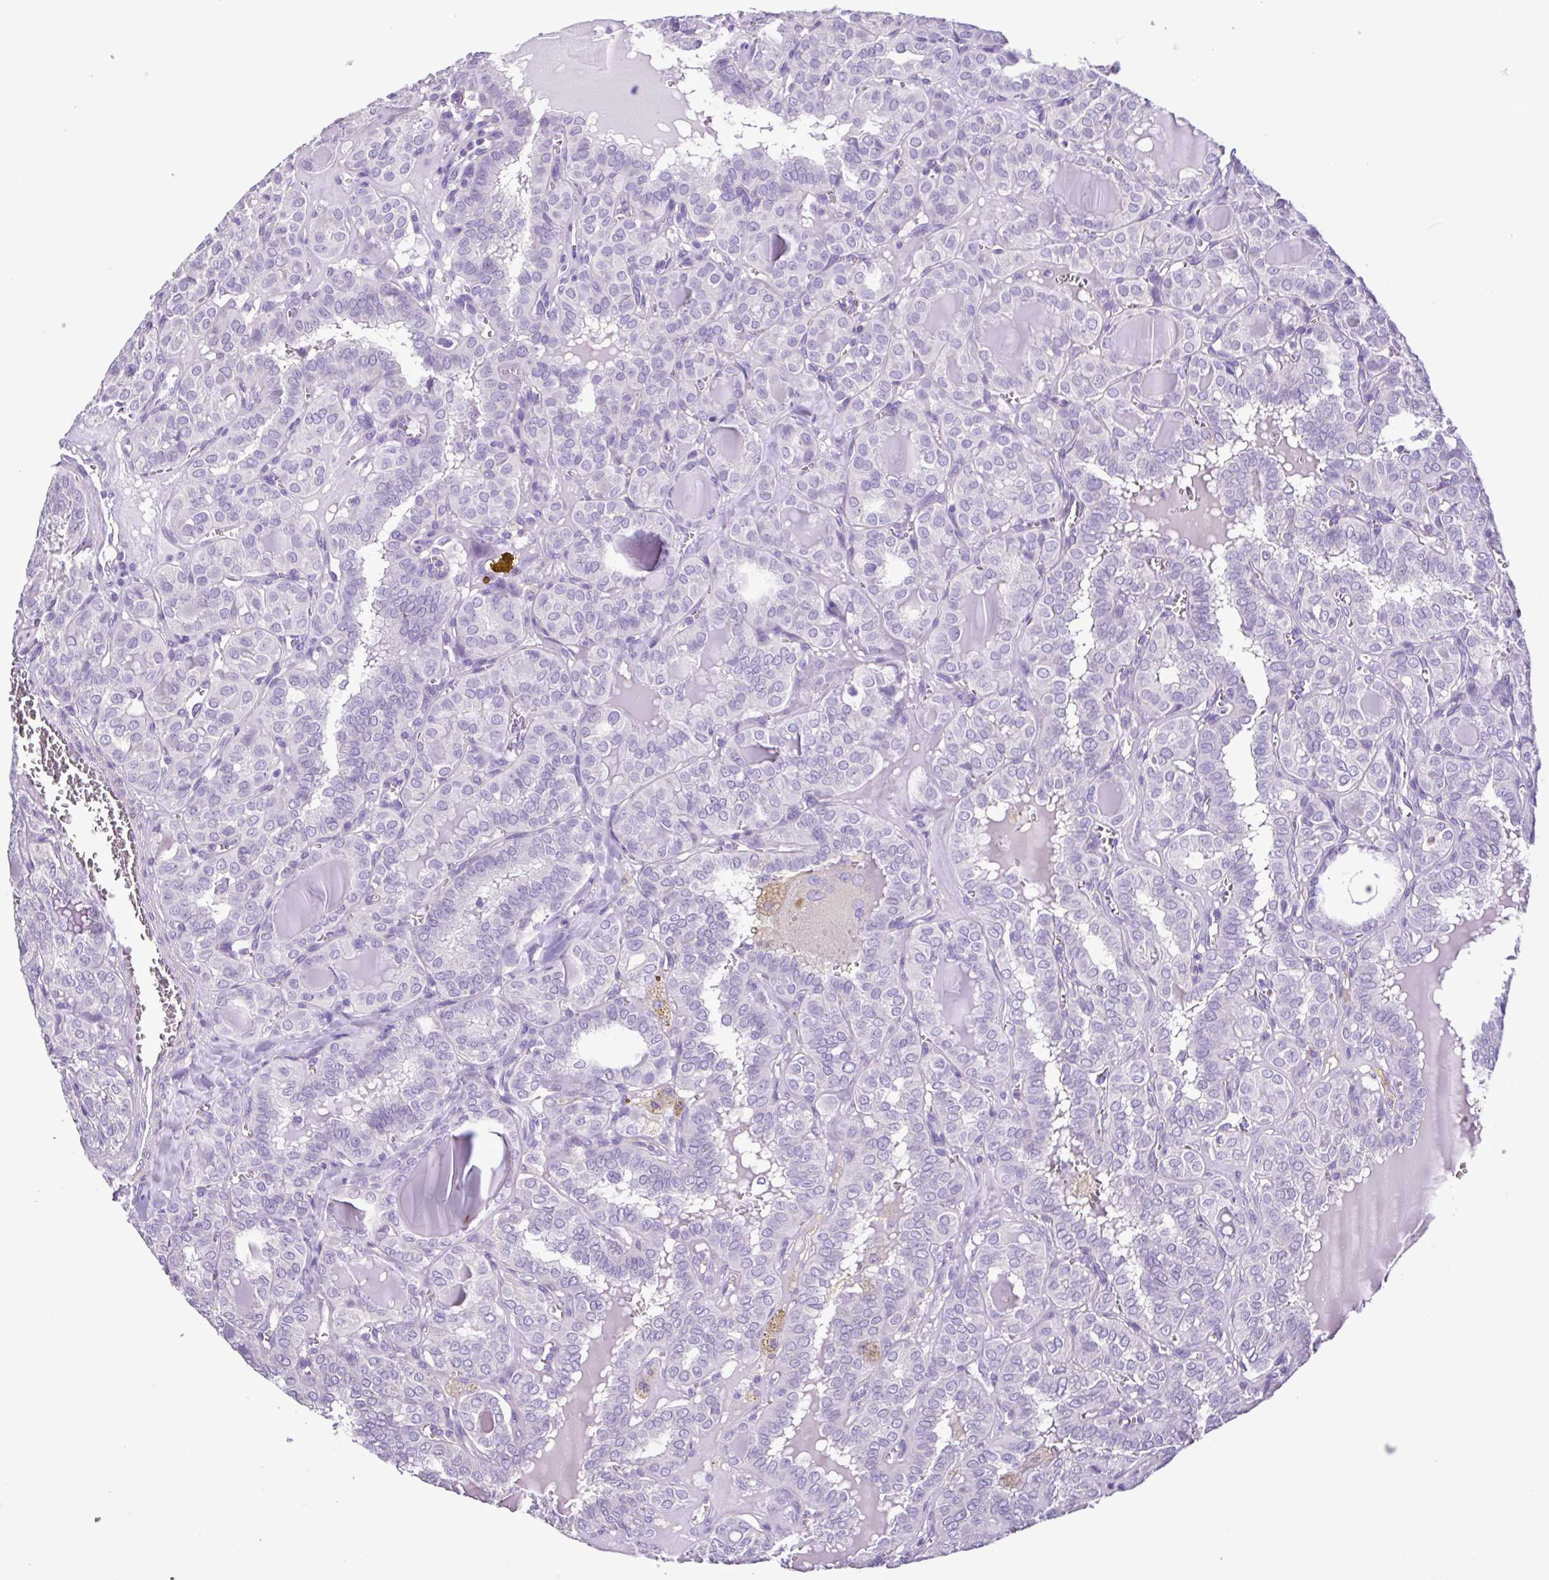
{"staining": {"intensity": "negative", "quantity": "none", "location": "none"}, "tissue": "thyroid cancer", "cell_type": "Tumor cells", "image_type": "cancer", "snomed": [{"axis": "morphology", "description": "Papillary adenocarcinoma, NOS"}, {"axis": "topography", "description": "Thyroid gland"}], "caption": "Protein analysis of thyroid cancer (papillary adenocarcinoma) shows no significant expression in tumor cells.", "gene": "PLA2G4E", "patient": {"sex": "female", "age": 41}}